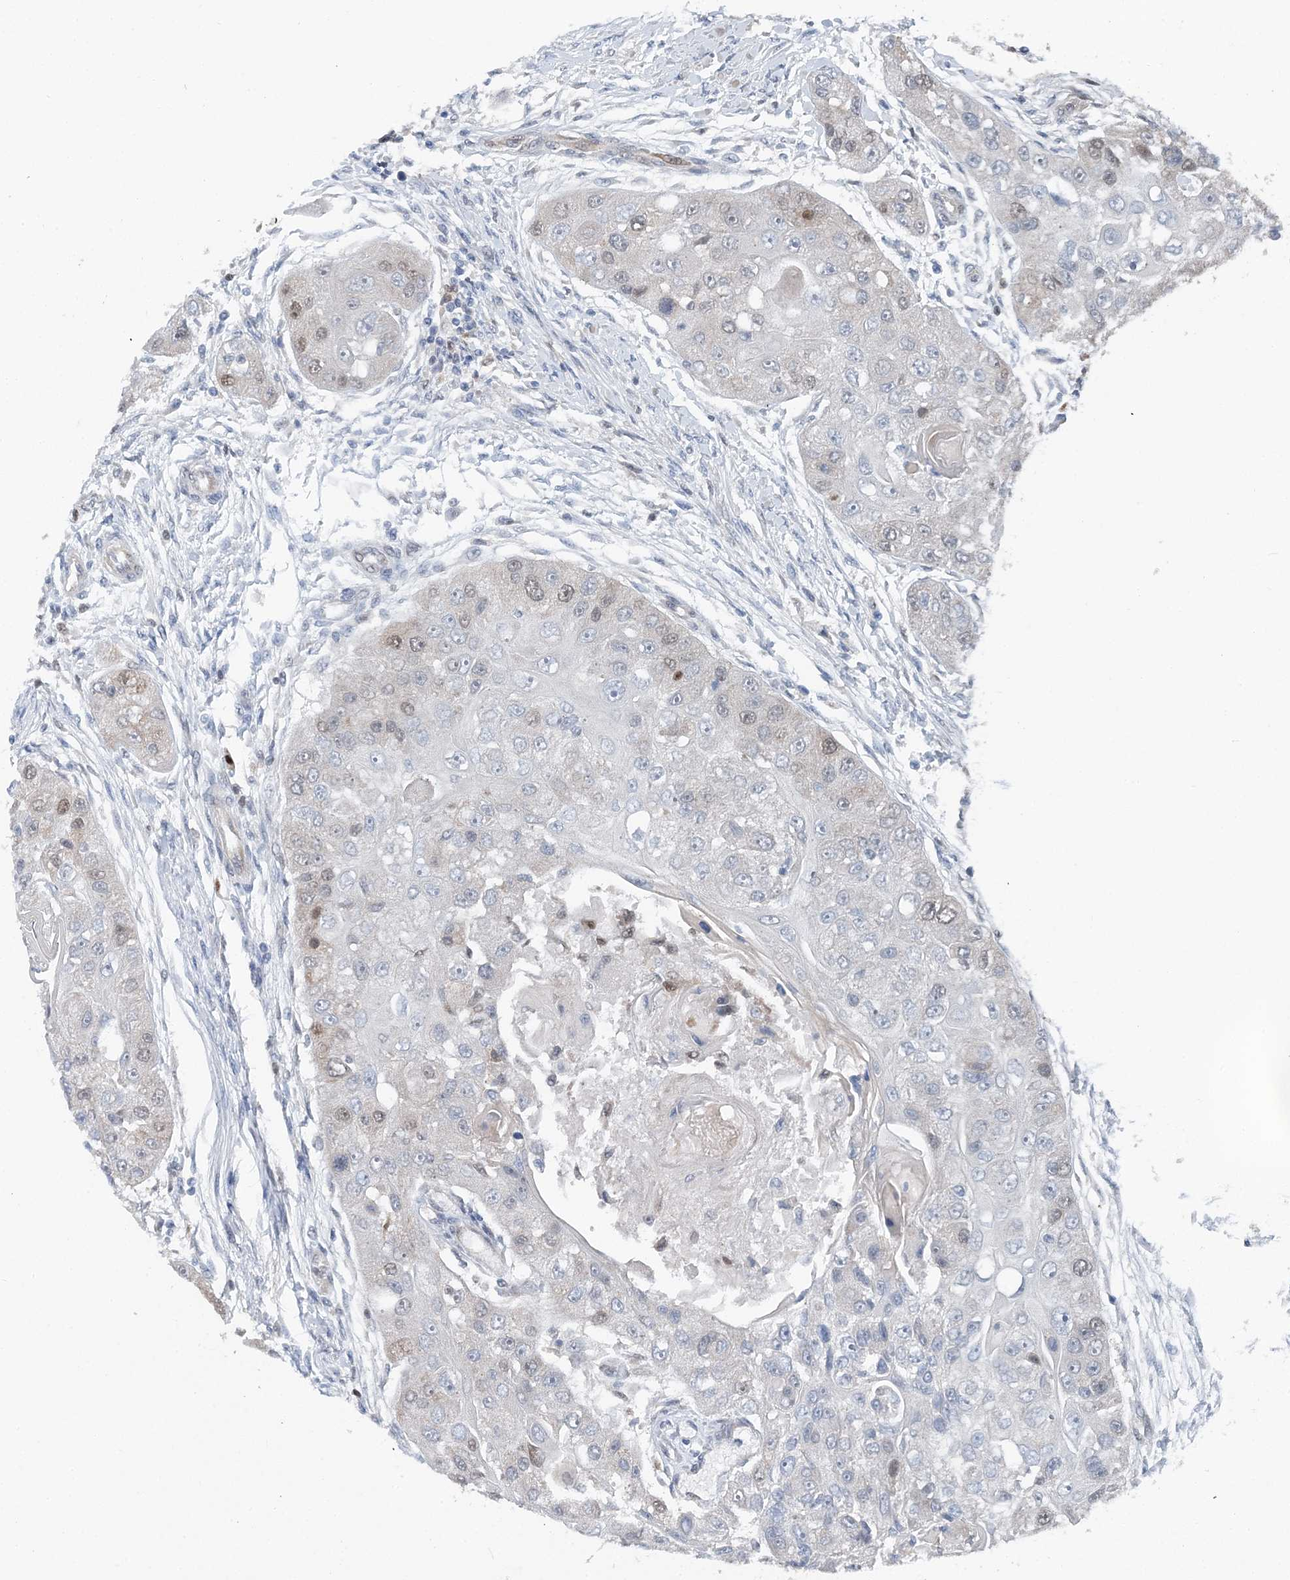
{"staining": {"intensity": "weak", "quantity": "<25%", "location": "nuclear"}, "tissue": "head and neck cancer", "cell_type": "Tumor cells", "image_type": "cancer", "snomed": [{"axis": "morphology", "description": "Normal tissue, NOS"}, {"axis": "morphology", "description": "Squamous cell carcinoma, NOS"}, {"axis": "topography", "description": "Skeletal muscle"}, {"axis": "topography", "description": "Head-Neck"}], "caption": "Immunohistochemistry (IHC) of human head and neck cancer demonstrates no positivity in tumor cells.", "gene": "HAT1", "patient": {"sex": "male", "age": 51}}